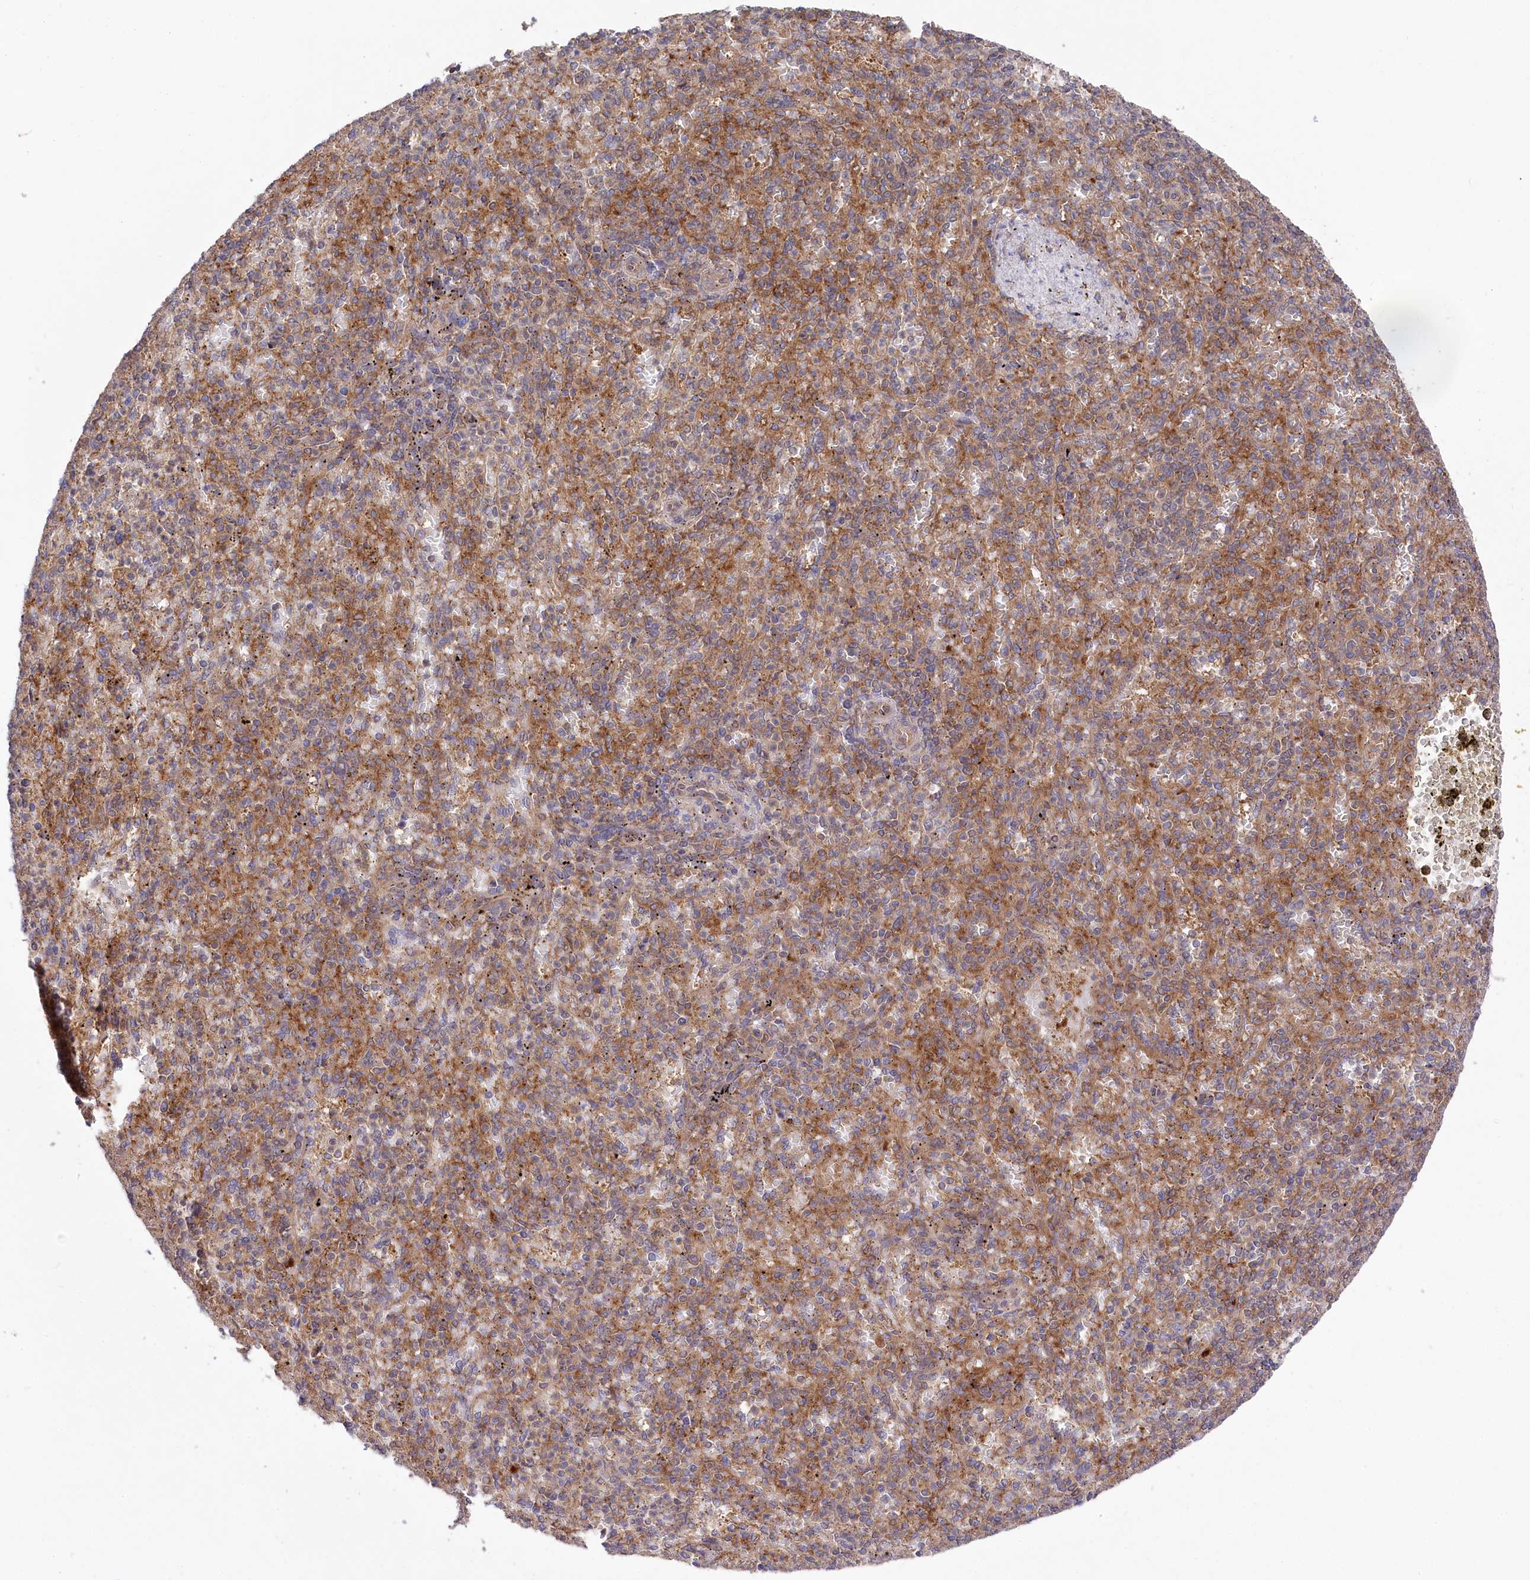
{"staining": {"intensity": "moderate", "quantity": "<25%", "location": "cytoplasmic/membranous"}, "tissue": "spleen", "cell_type": "Cells in red pulp", "image_type": "normal", "snomed": [{"axis": "morphology", "description": "Normal tissue, NOS"}, {"axis": "topography", "description": "Spleen"}], "caption": "A photomicrograph showing moderate cytoplasmic/membranous expression in about <25% of cells in red pulp in benign spleen, as visualized by brown immunohistochemical staining.", "gene": "PPP1R21", "patient": {"sex": "female", "age": 74}}